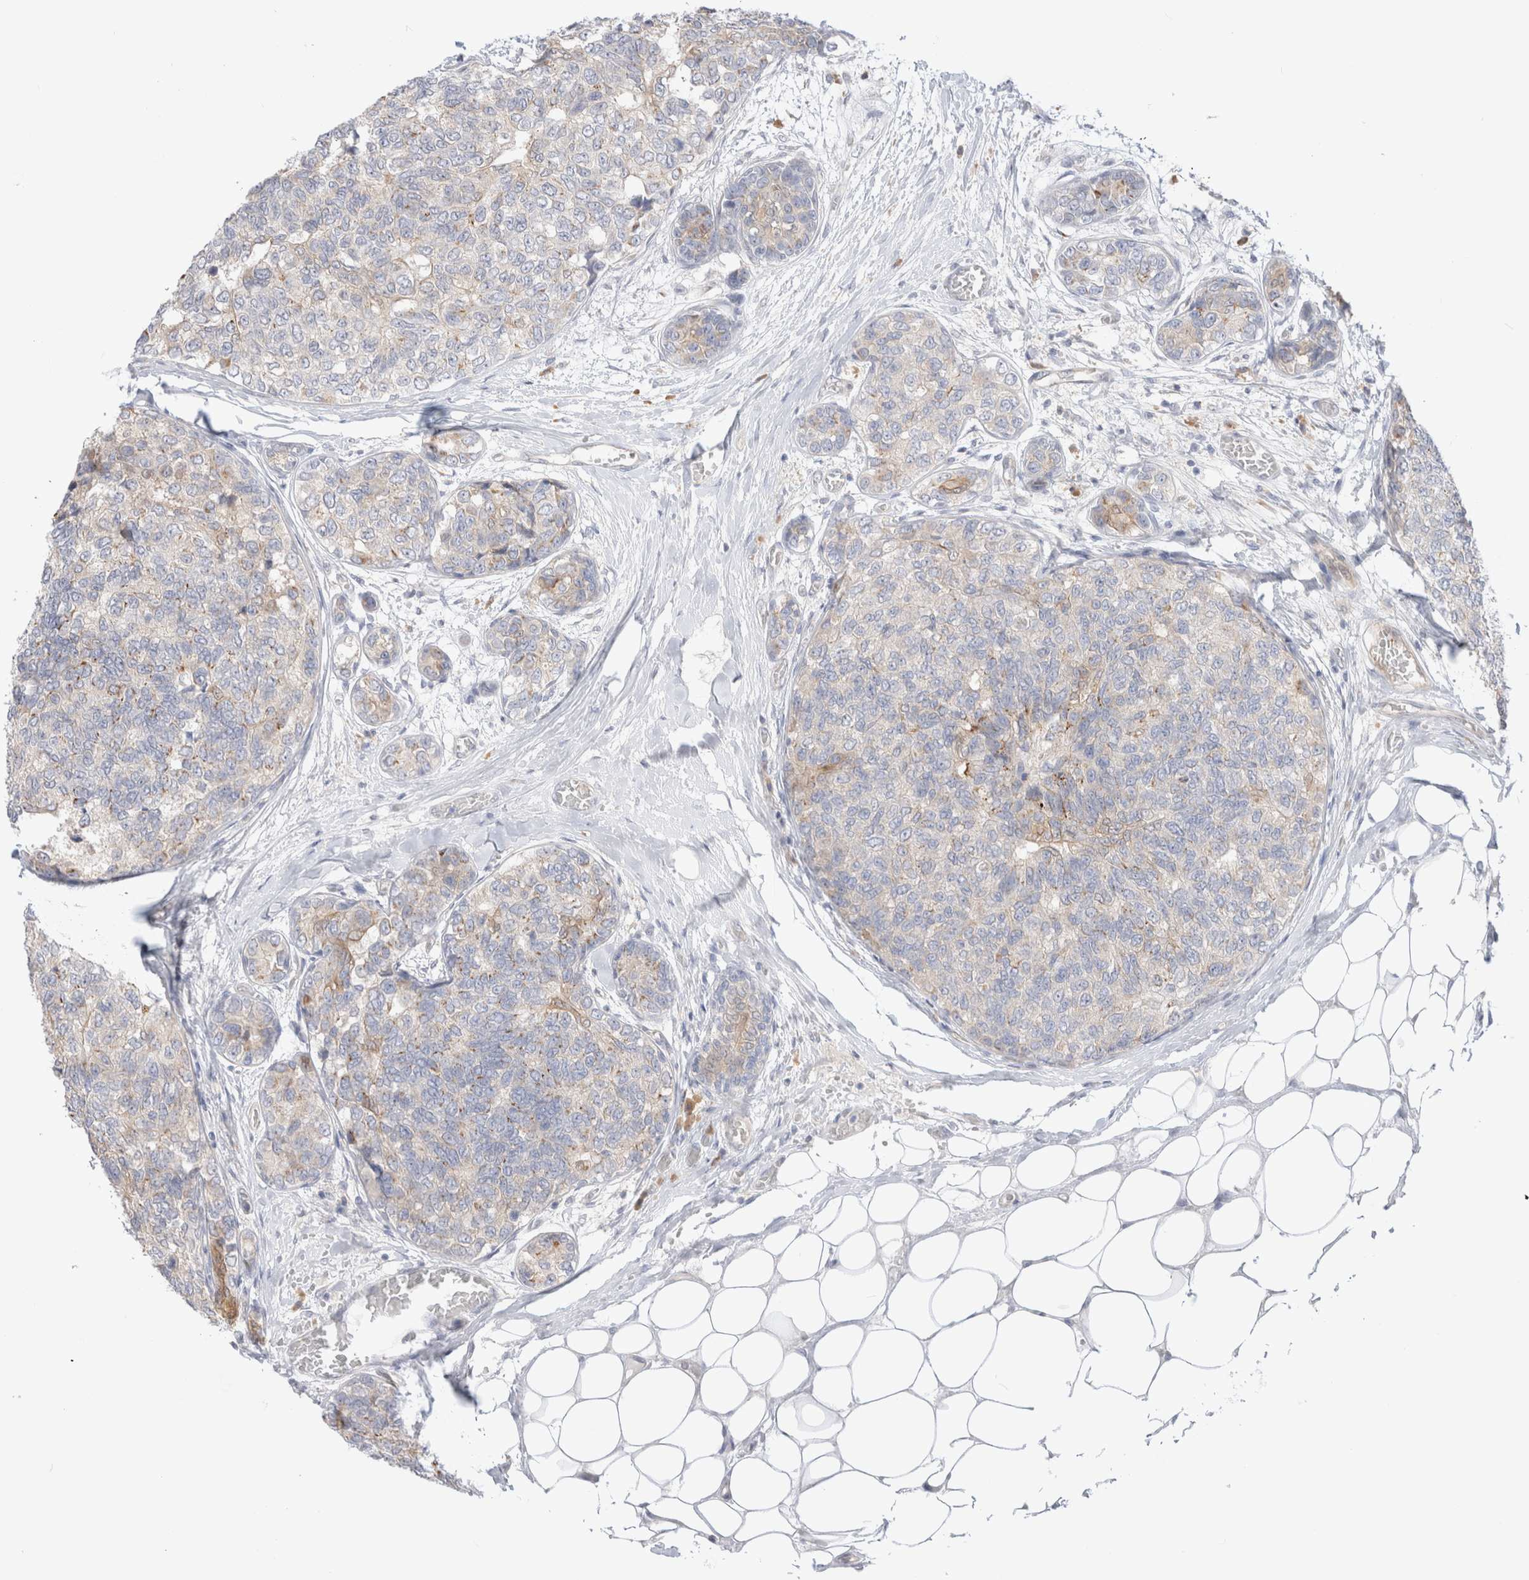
{"staining": {"intensity": "weak", "quantity": "<25%", "location": "cytoplasmic/membranous"}, "tissue": "breast cancer", "cell_type": "Tumor cells", "image_type": "cancer", "snomed": [{"axis": "morphology", "description": "Normal tissue, NOS"}, {"axis": "morphology", "description": "Duct carcinoma"}, {"axis": "topography", "description": "Breast"}], "caption": "Immunohistochemical staining of breast cancer reveals no significant staining in tumor cells. (DAB immunohistochemistry with hematoxylin counter stain).", "gene": "EFCAB13", "patient": {"sex": "female", "age": 43}}